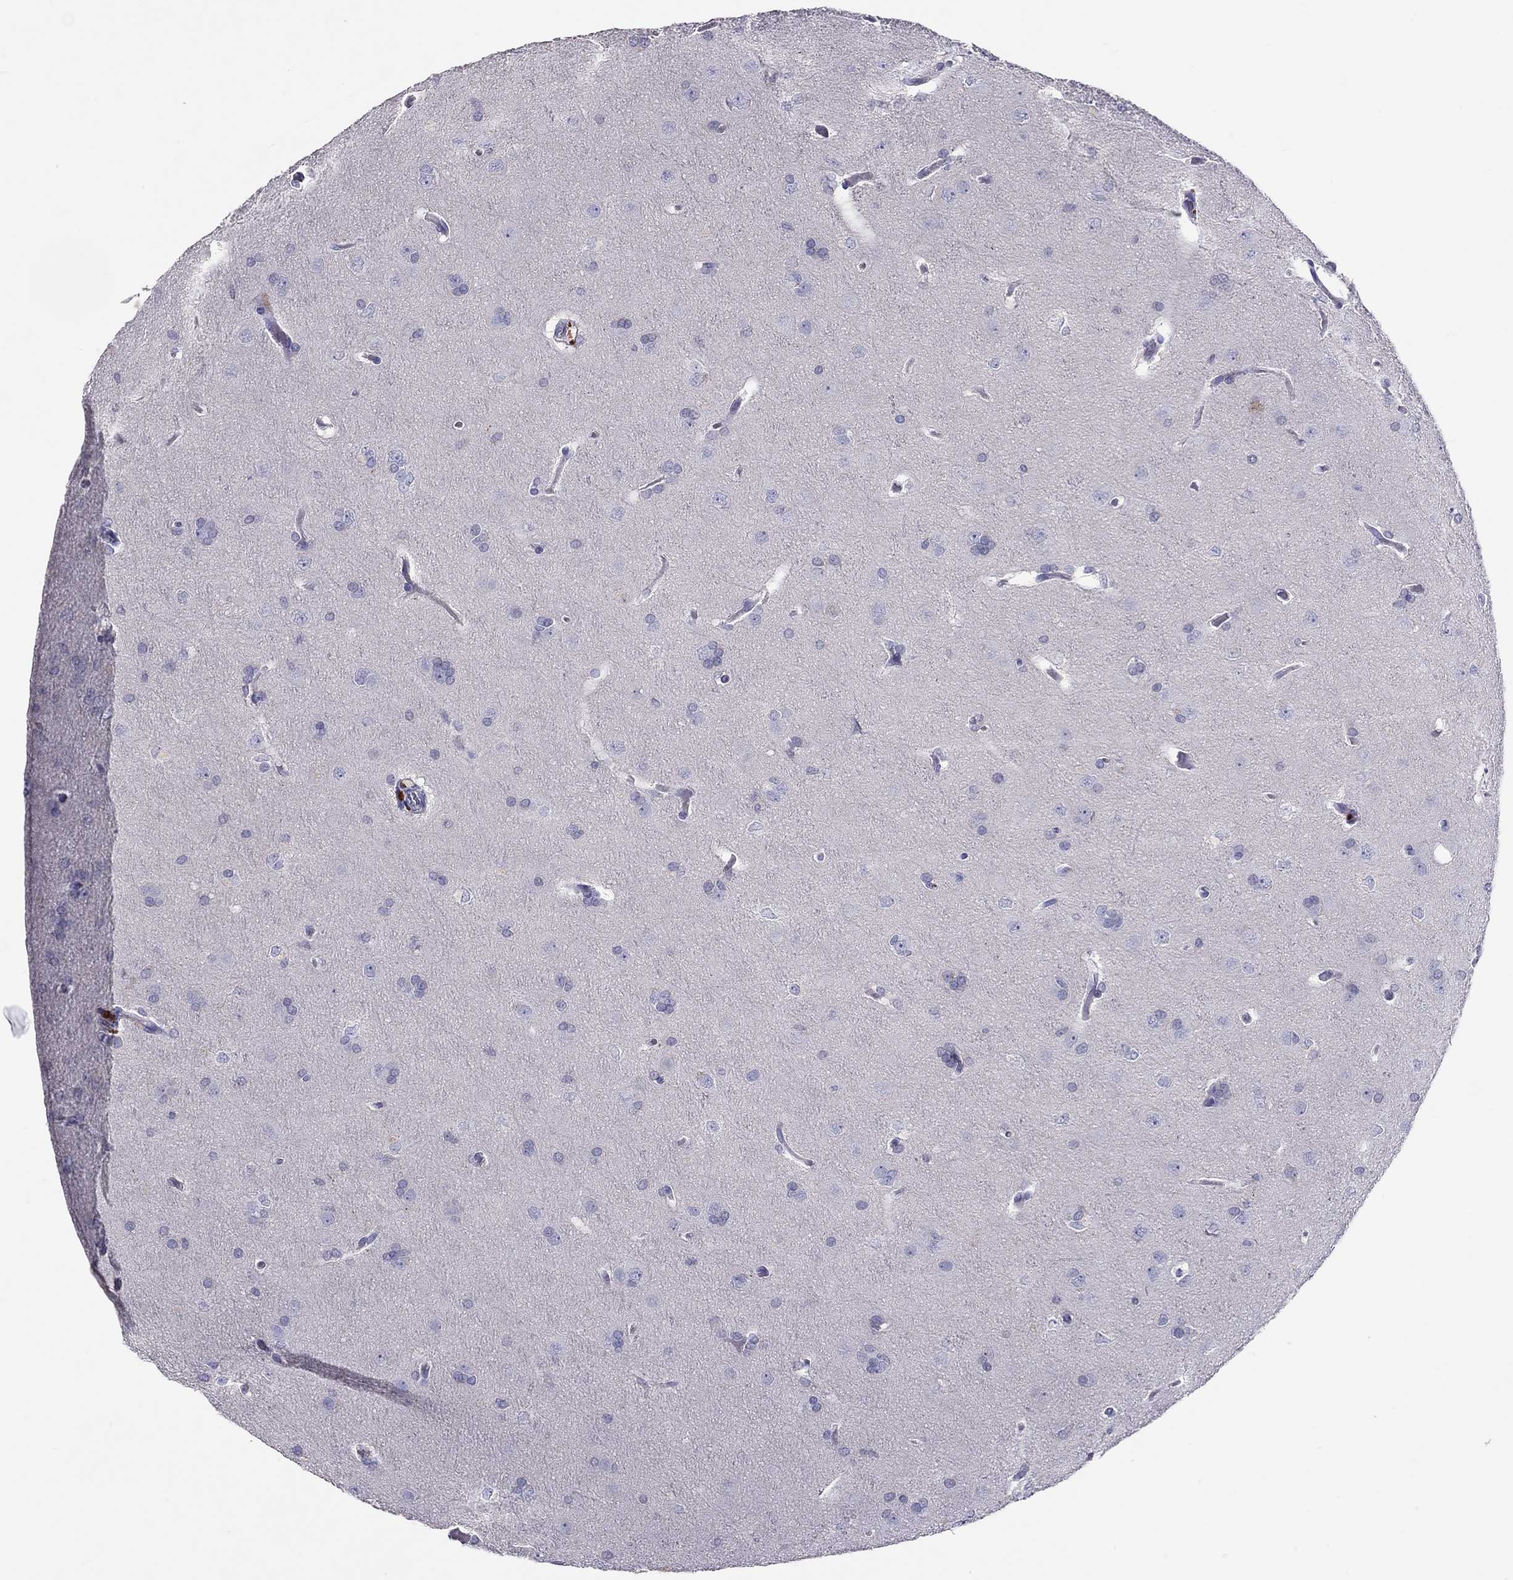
{"staining": {"intensity": "negative", "quantity": "none", "location": "none"}, "tissue": "glioma", "cell_type": "Tumor cells", "image_type": "cancer", "snomed": [{"axis": "morphology", "description": "Glioma, malignant, Low grade"}, {"axis": "topography", "description": "Brain"}], "caption": "Tumor cells are negative for brown protein staining in glioma.", "gene": "CALHM1", "patient": {"sex": "female", "age": 32}}